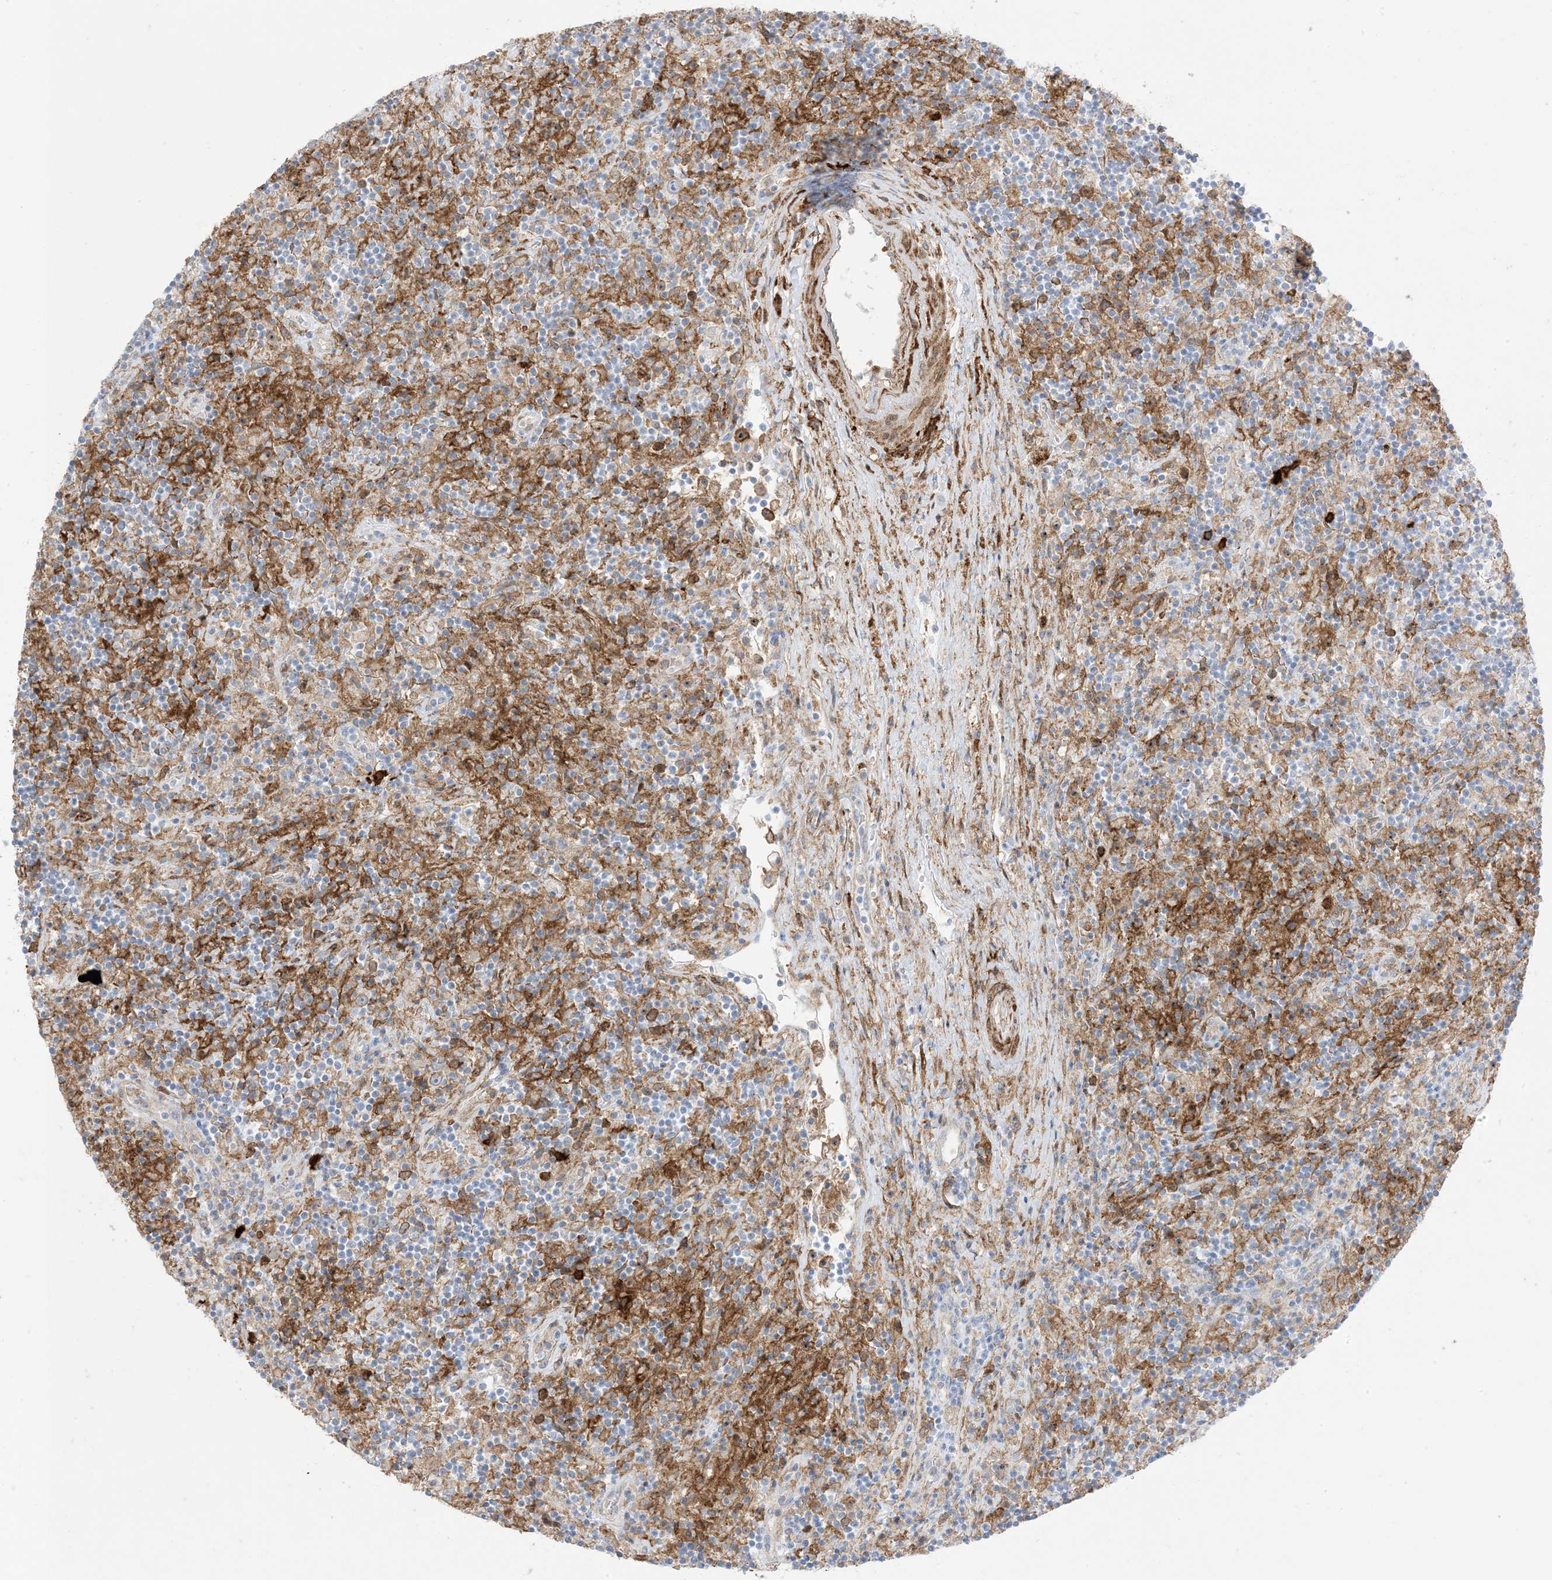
{"staining": {"intensity": "negative", "quantity": "none", "location": "none"}, "tissue": "lymphoma", "cell_type": "Tumor cells", "image_type": "cancer", "snomed": [{"axis": "morphology", "description": "Hodgkin's disease, NOS"}, {"axis": "topography", "description": "Lymph node"}], "caption": "This is a micrograph of immunohistochemistry (IHC) staining of lymphoma, which shows no positivity in tumor cells.", "gene": "GSN", "patient": {"sex": "male", "age": 70}}